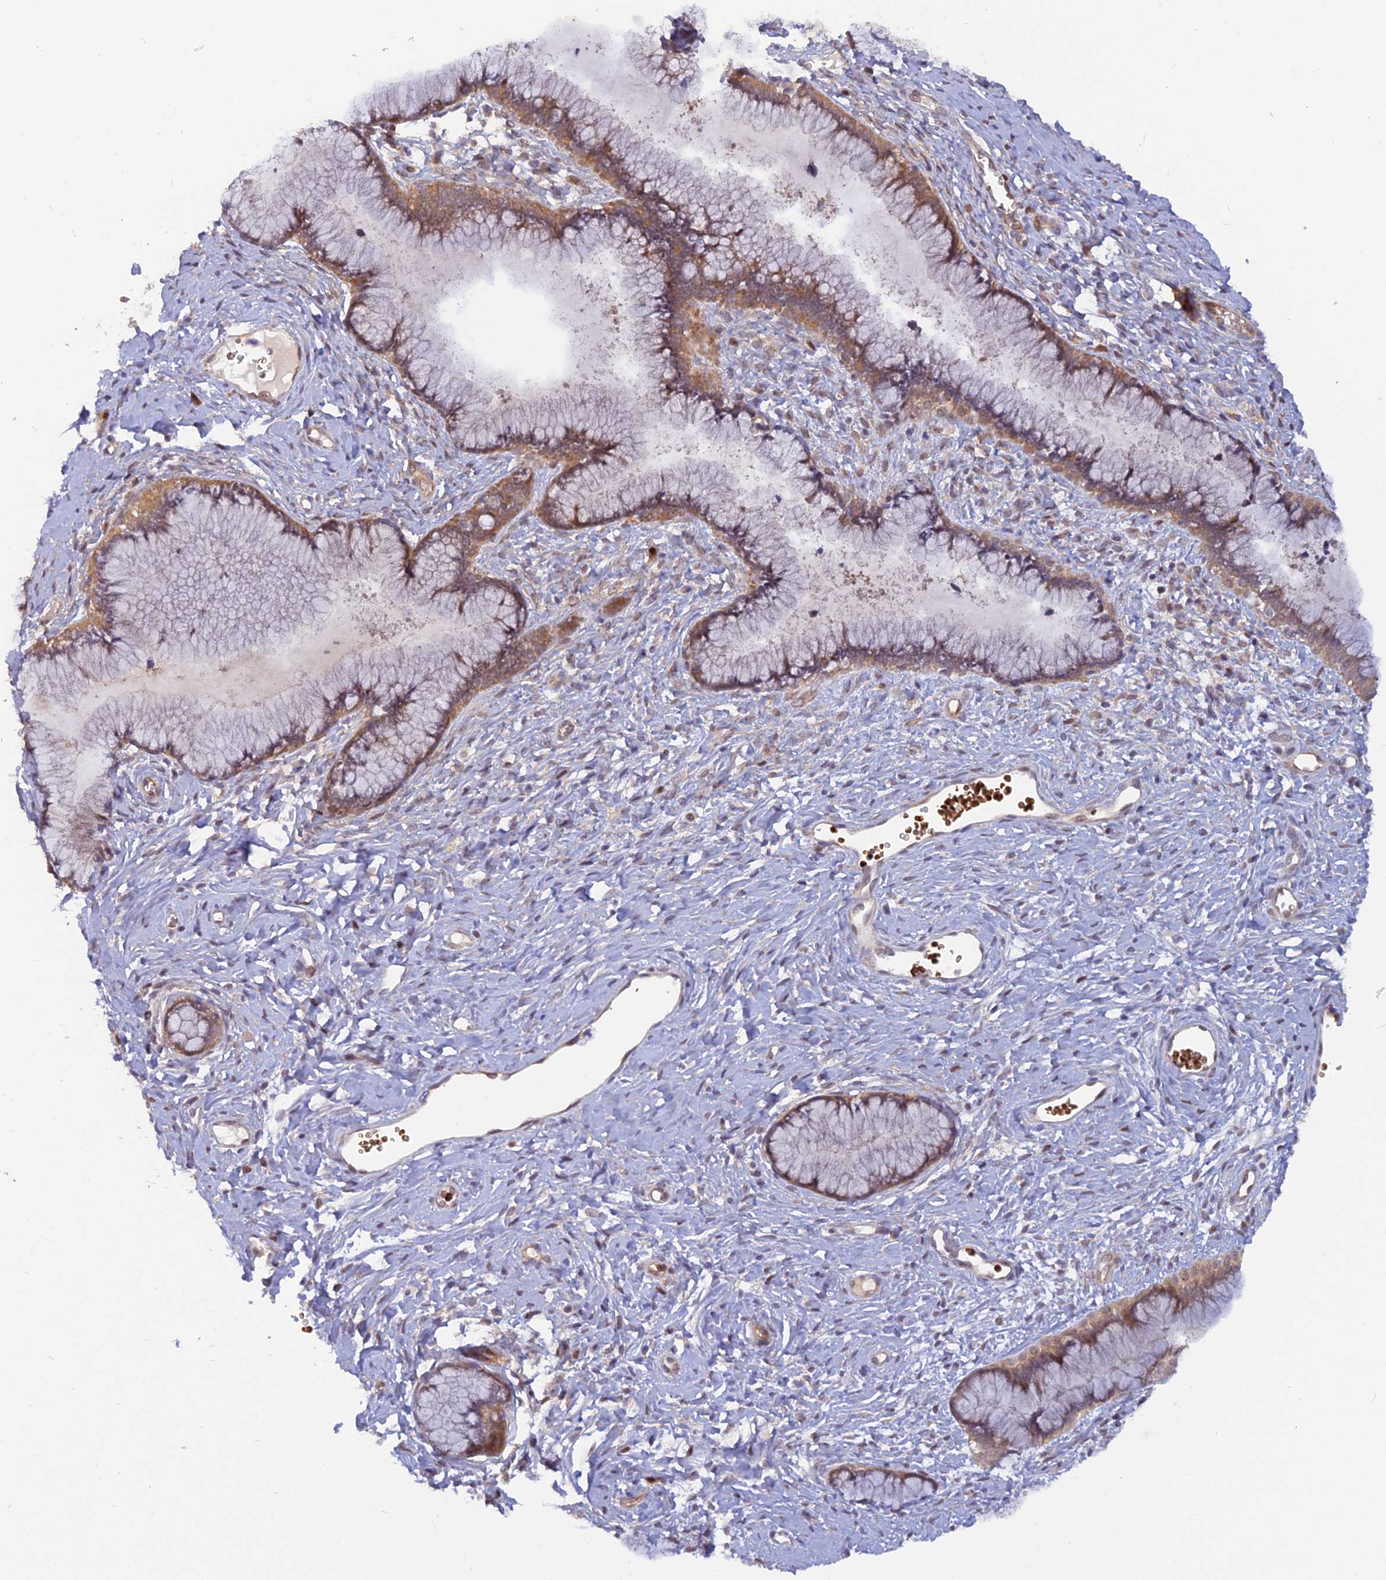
{"staining": {"intensity": "moderate", "quantity": "25%-75%", "location": "cytoplasmic/membranous"}, "tissue": "cervix", "cell_type": "Glandular cells", "image_type": "normal", "snomed": [{"axis": "morphology", "description": "Normal tissue, NOS"}, {"axis": "topography", "description": "Cervix"}], "caption": "High-magnification brightfield microscopy of benign cervix stained with DAB (brown) and counterstained with hematoxylin (blue). glandular cells exhibit moderate cytoplasmic/membranous positivity is identified in about25%-75% of cells. Using DAB (3,3'-diaminobenzidine) (brown) and hematoxylin (blue) stains, captured at high magnification using brightfield microscopy.", "gene": "ARL2BP", "patient": {"sex": "female", "age": 42}}